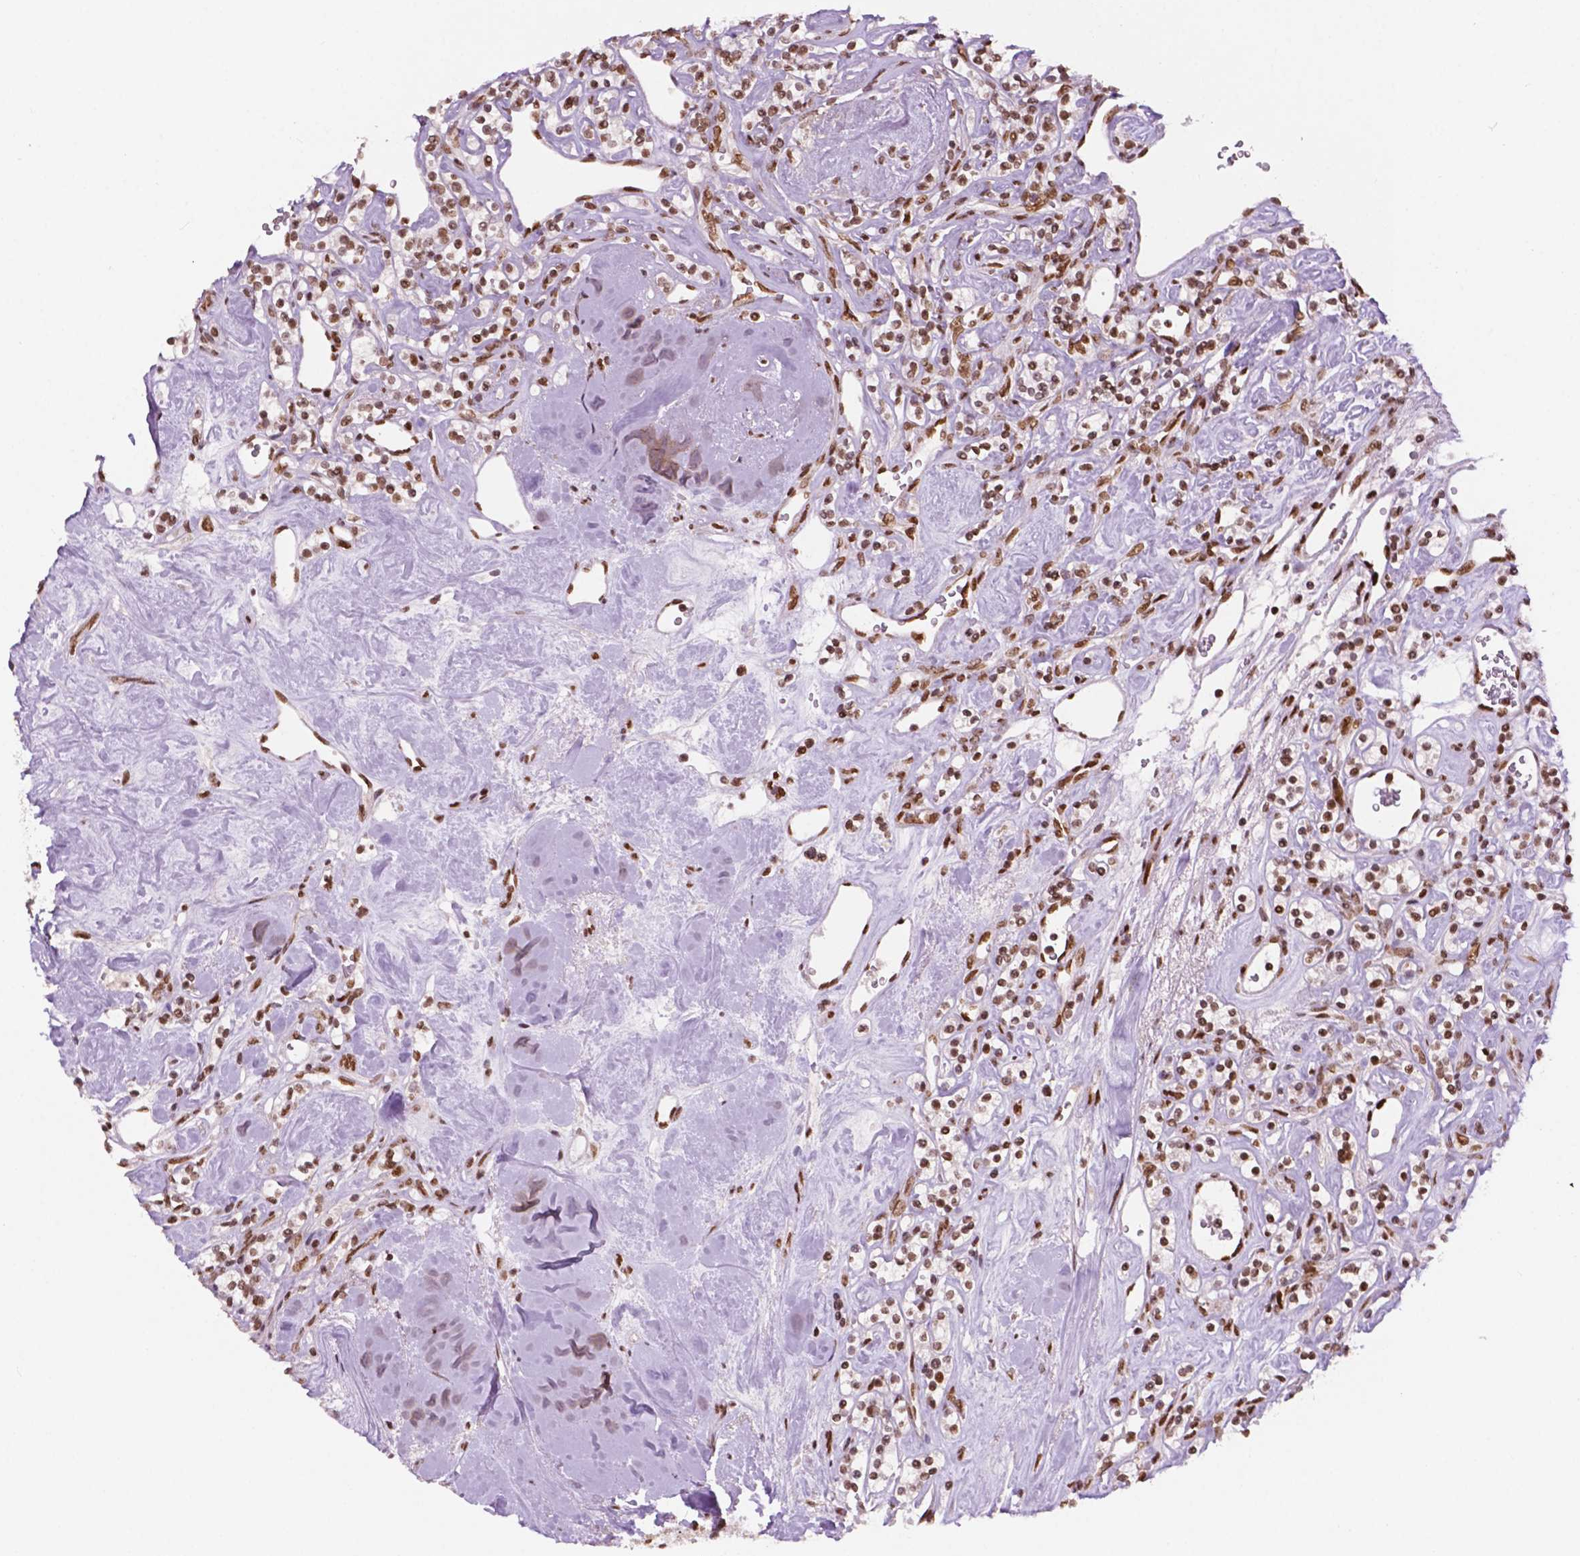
{"staining": {"intensity": "weak", "quantity": ">75%", "location": "nuclear"}, "tissue": "renal cancer", "cell_type": "Tumor cells", "image_type": "cancer", "snomed": [{"axis": "morphology", "description": "Adenocarcinoma, NOS"}, {"axis": "topography", "description": "Kidney"}], "caption": "The immunohistochemical stain highlights weak nuclear expression in tumor cells of renal cancer tissue.", "gene": "MLH1", "patient": {"sex": "male", "age": 77}}